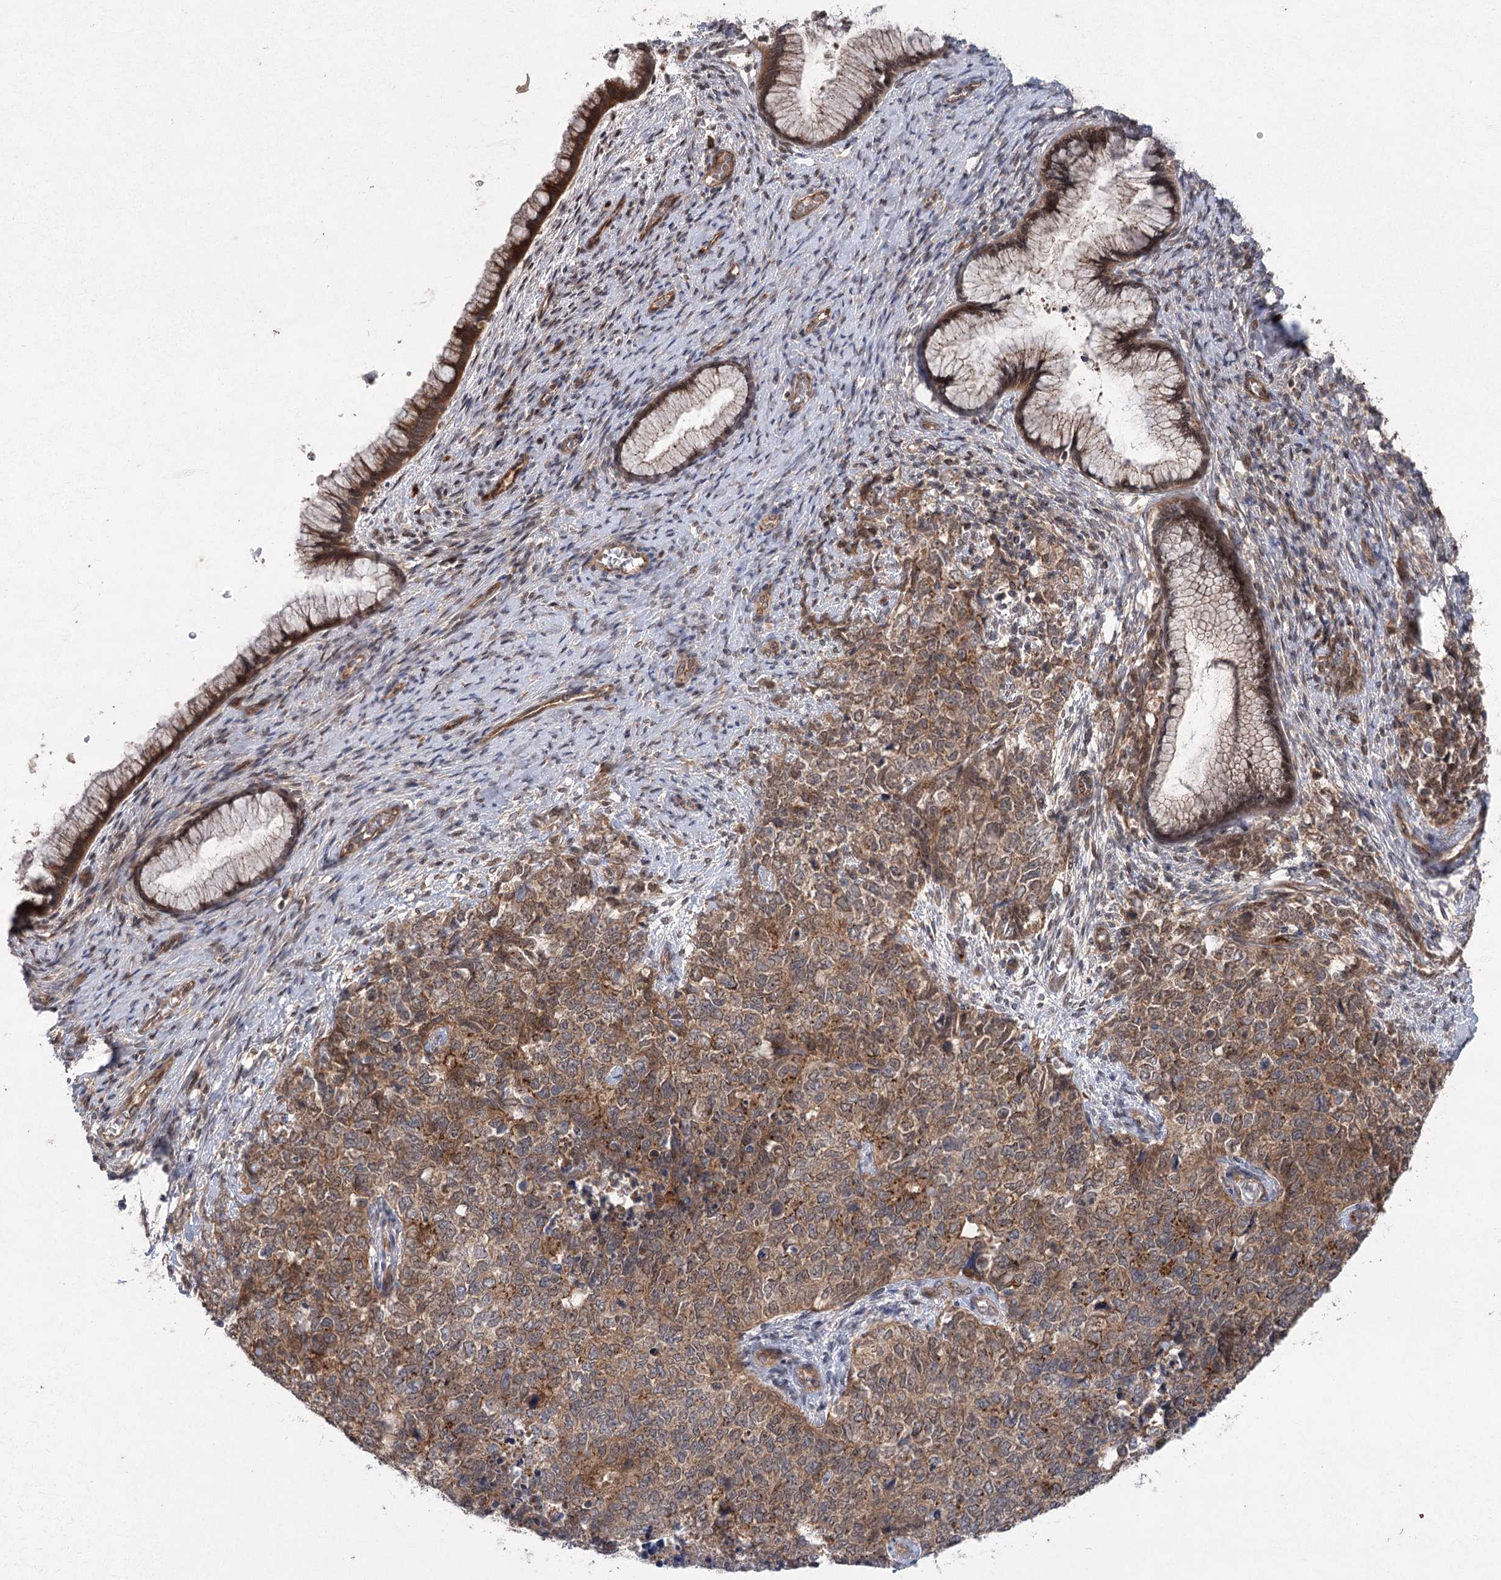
{"staining": {"intensity": "moderate", "quantity": ">75%", "location": "cytoplasmic/membranous"}, "tissue": "cervical cancer", "cell_type": "Tumor cells", "image_type": "cancer", "snomed": [{"axis": "morphology", "description": "Squamous cell carcinoma, NOS"}, {"axis": "topography", "description": "Cervix"}], "caption": "Tumor cells reveal medium levels of moderate cytoplasmic/membranous expression in about >75% of cells in cervical cancer (squamous cell carcinoma).", "gene": "METTL24", "patient": {"sex": "female", "age": 63}}